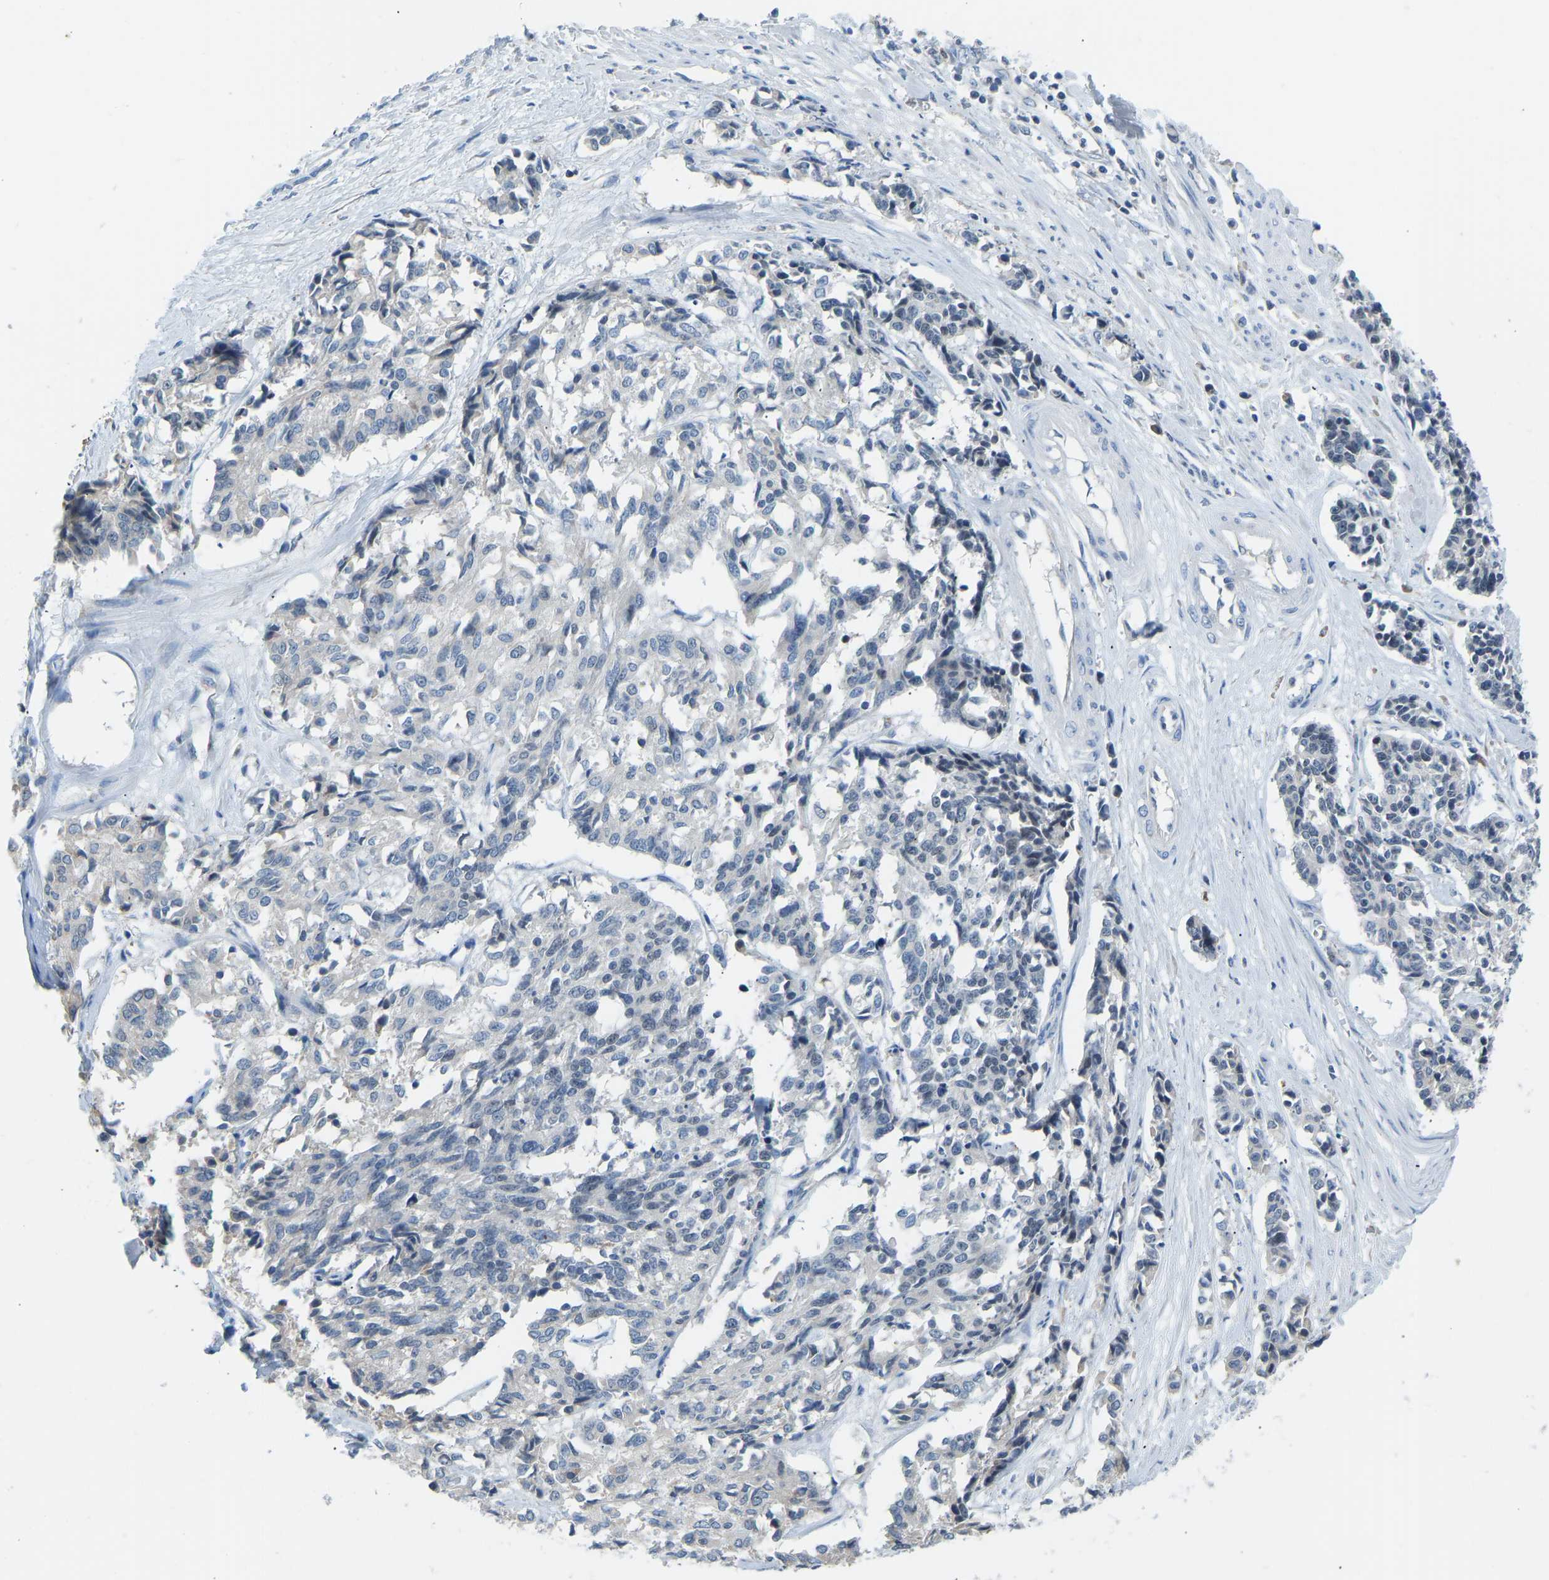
{"staining": {"intensity": "negative", "quantity": "none", "location": "none"}, "tissue": "cervical cancer", "cell_type": "Tumor cells", "image_type": "cancer", "snomed": [{"axis": "morphology", "description": "Squamous cell carcinoma, NOS"}, {"axis": "topography", "description": "Cervix"}], "caption": "An immunohistochemistry (IHC) micrograph of cervical squamous cell carcinoma is shown. There is no staining in tumor cells of cervical squamous cell carcinoma.", "gene": "VRK1", "patient": {"sex": "female", "age": 35}}